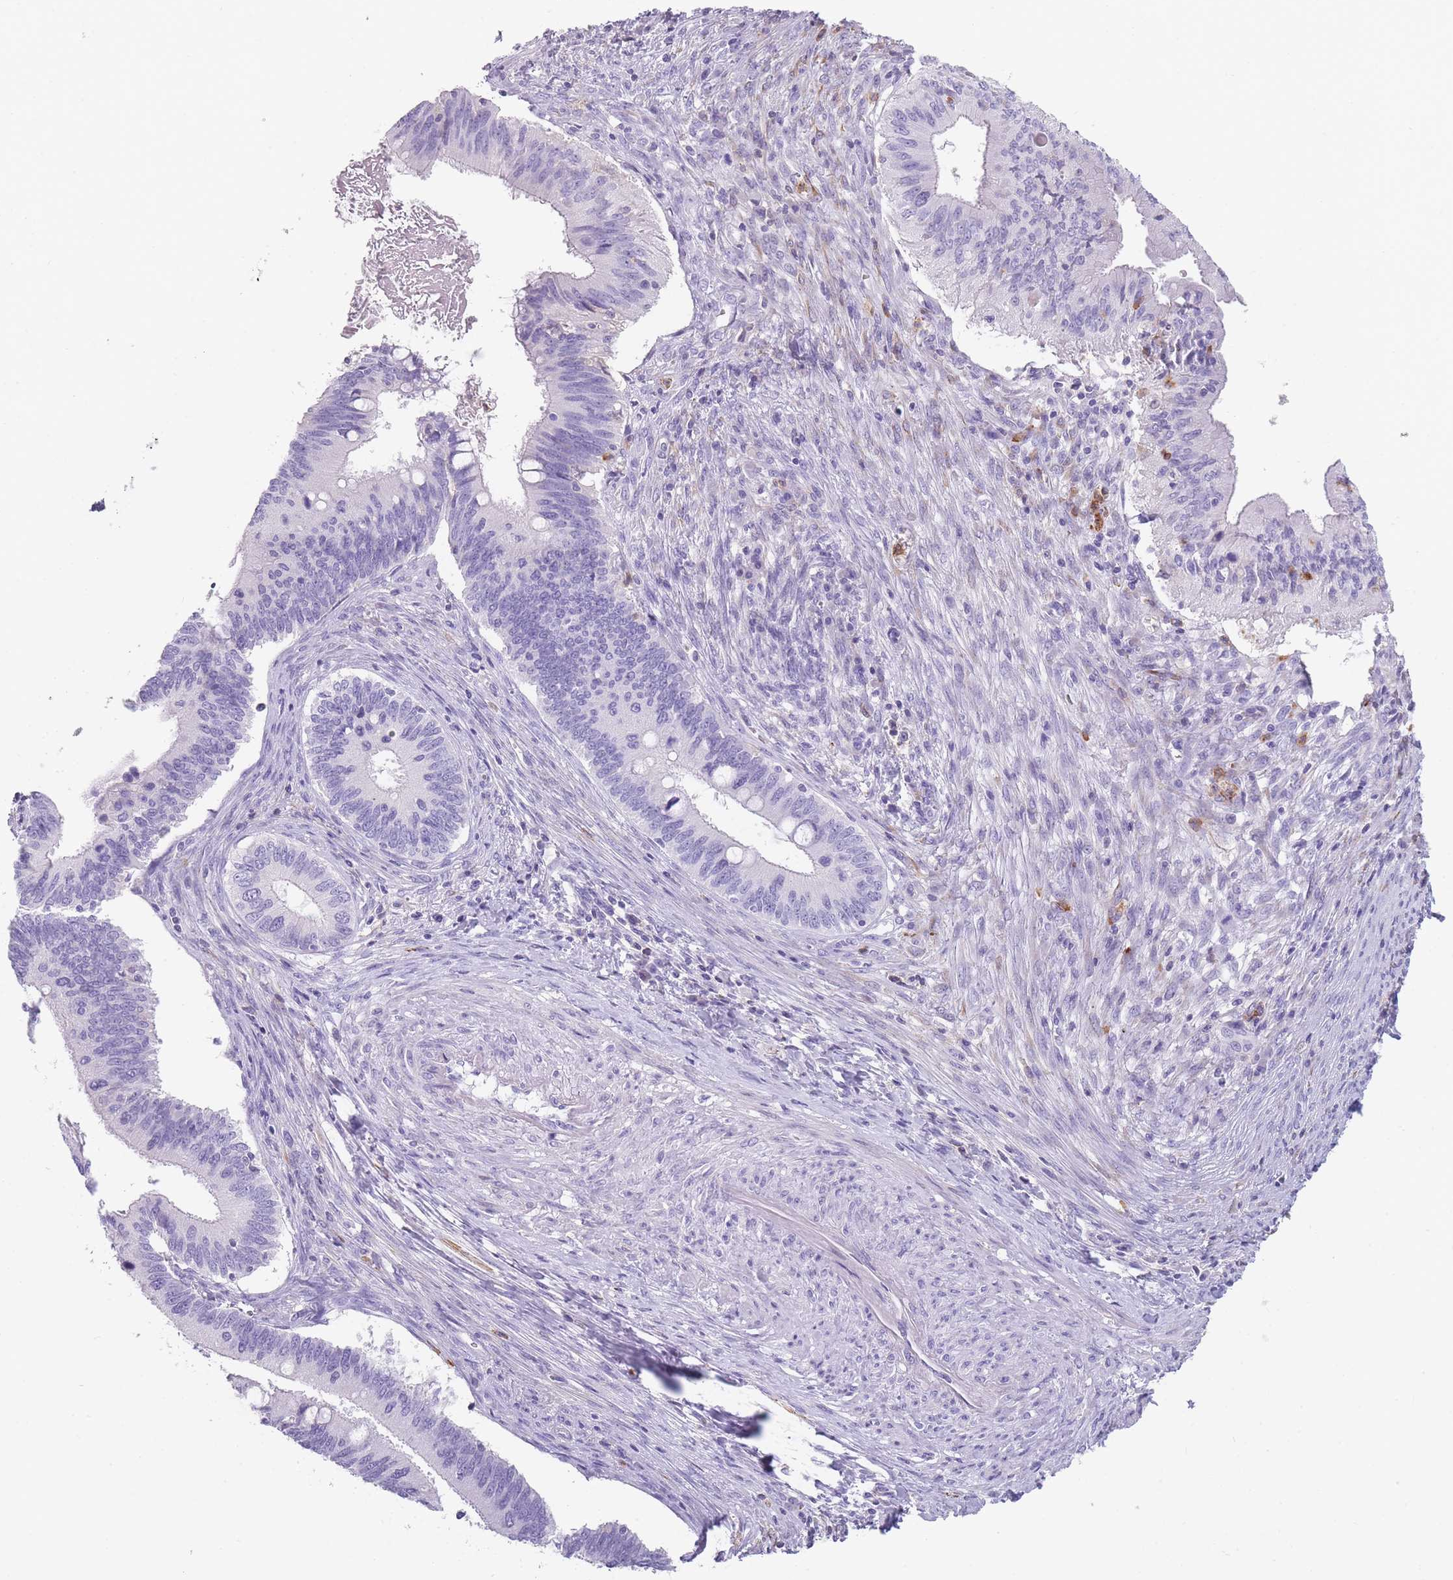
{"staining": {"intensity": "negative", "quantity": "none", "location": "none"}, "tissue": "cervical cancer", "cell_type": "Tumor cells", "image_type": "cancer", "snomed": [{"axis": "morphology", "description": "Adenocarcinoma, NOS"}, {"axis": "topography", "description": "Cervix"}], "caption": "Protein analysis of adenocarcinoma (cervical) displays no significant staining in tumor cells. (DAB immunohistochemistry (IHC), high magnification).", "gene": "CR1L", "patient": {"sex": "female", "age": 42}}